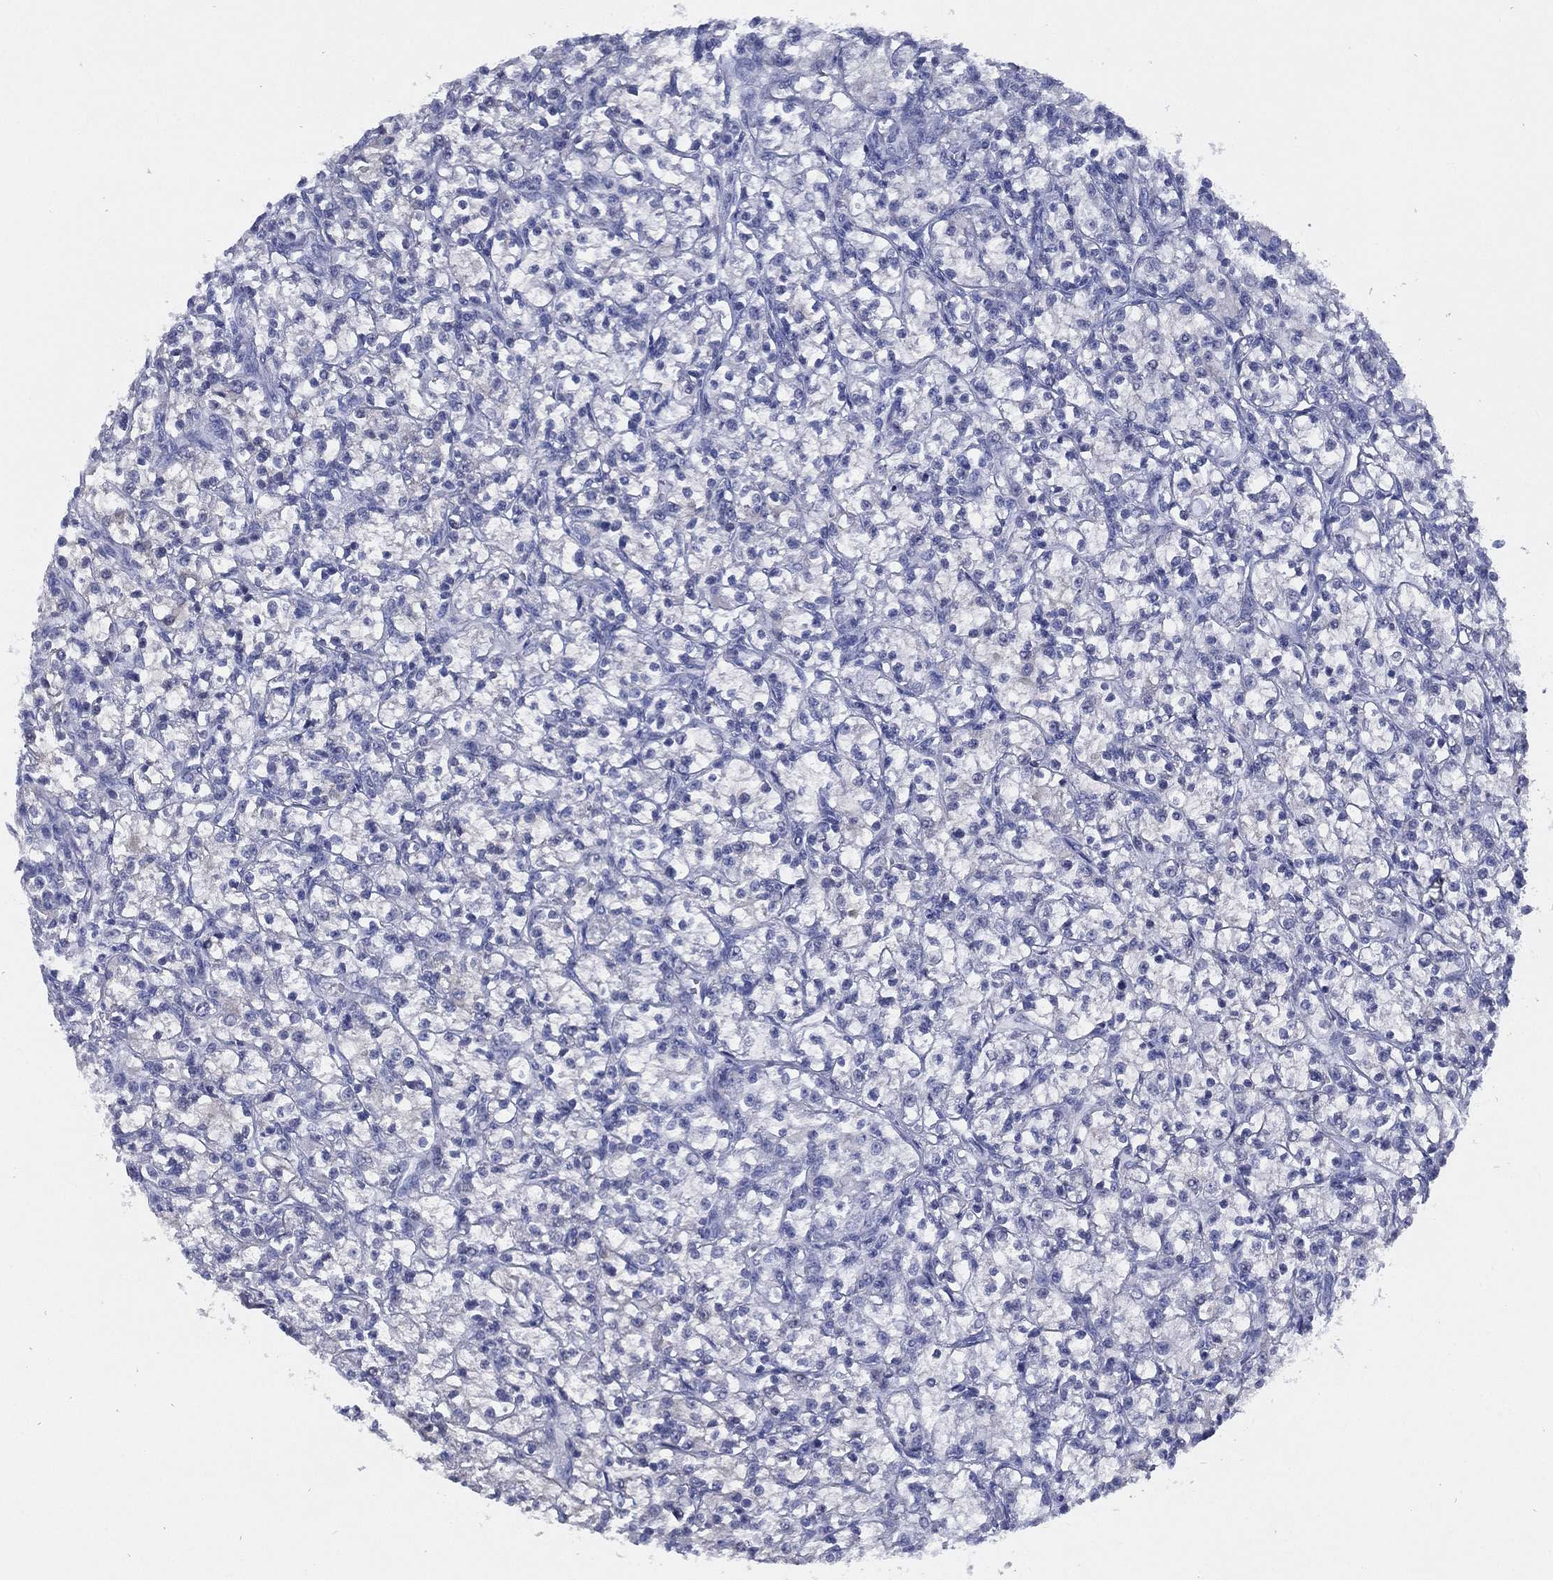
{"staining": {"intensity": "negative", "quantity": "none", "location": "none"}, "tissue": "renal cancer", "cell_type": "Tumor cells", "image_type": "cancer", "snomed": [{"axis": "morphology", "description": "Adenocarcinoma, NOS"}, {"axis": "topography", "description": "Kidney"}], "caption": "DAB immunohistochemical staining of renal adenocarcinoma exhibits no significant positivity in tumor cells.", "gene": "TMEM252", "patient": {"sex": "female", "age": 59}}